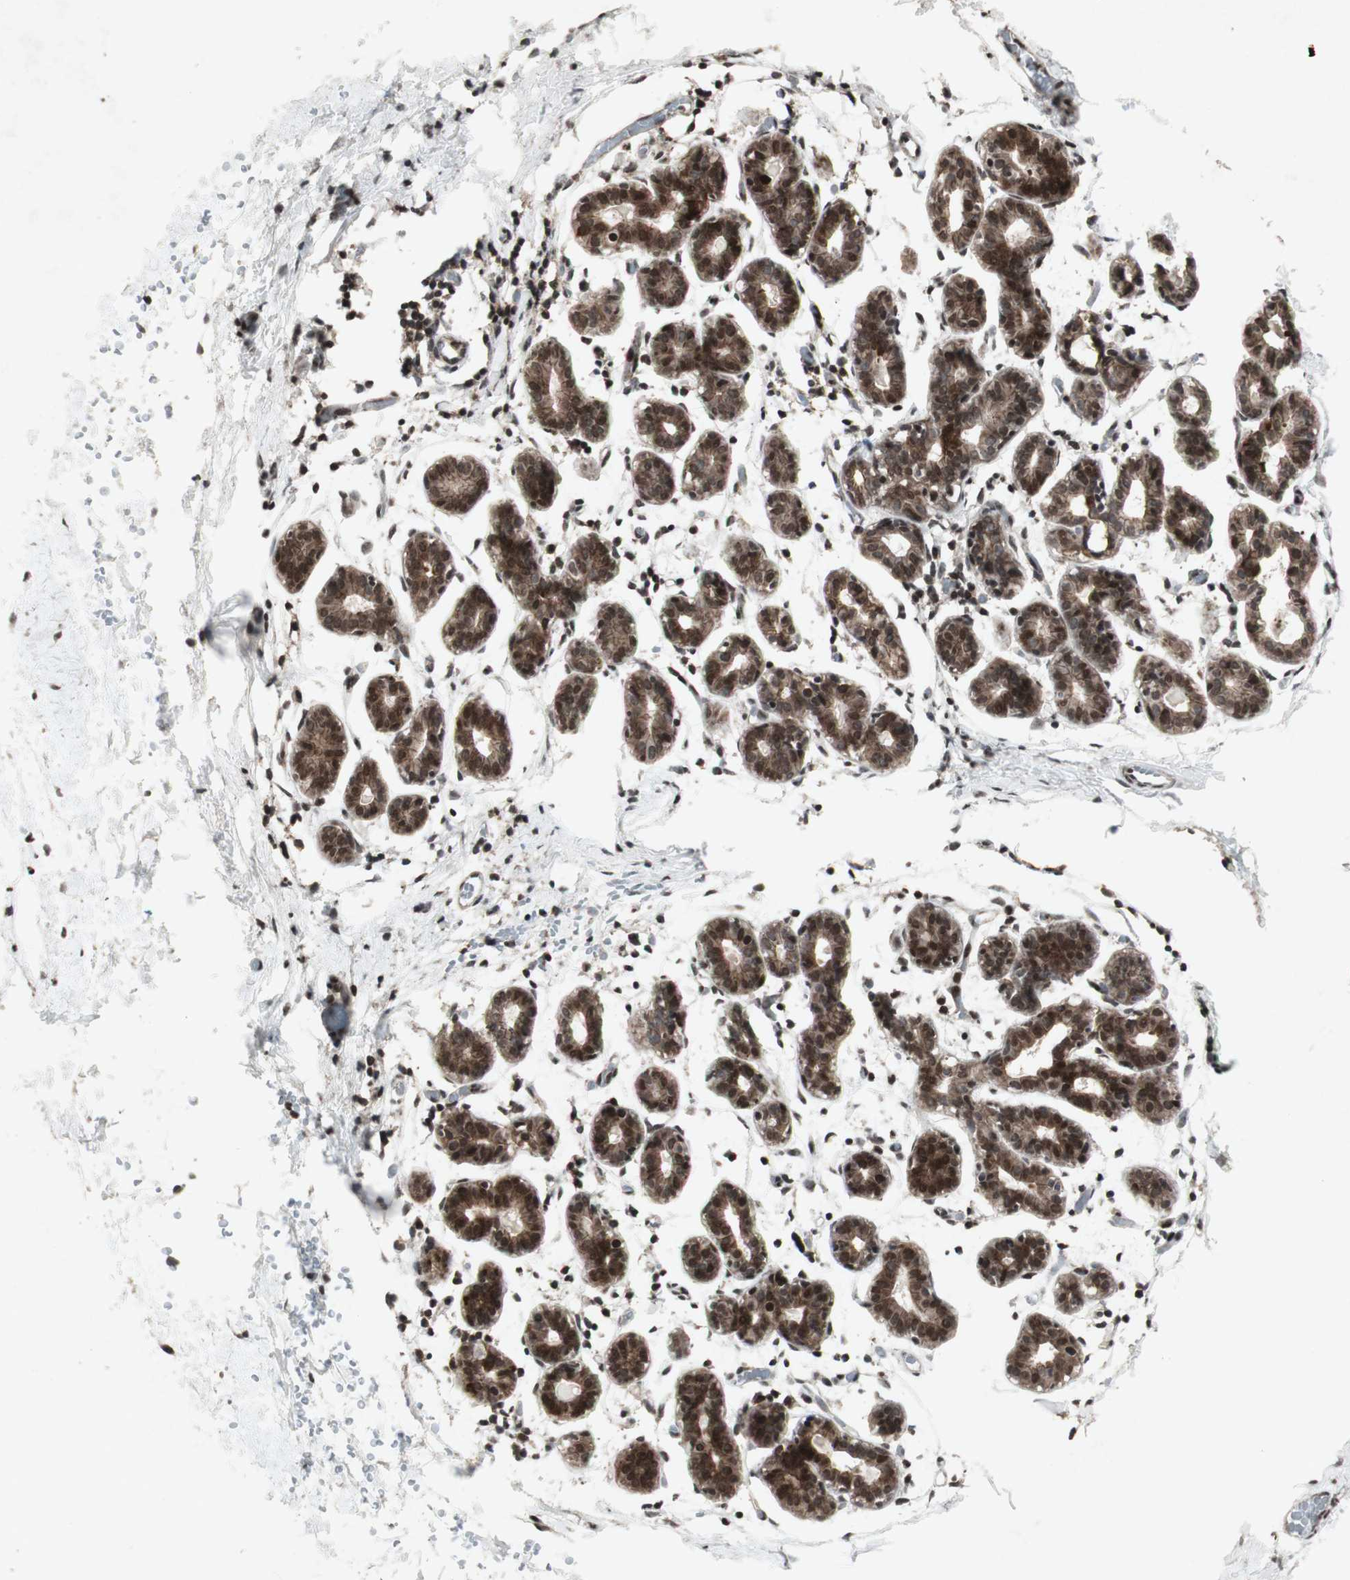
{"staining": {"intensity": "weak", "quantity": ">75%", "location": "nuclear"}, "tissue": "breast", "cell_type": "Adipocytes", "image_type": "normal", "snomed": [{"axis": "morphology", "description": "Normal tissue, NOS"}, {"axis": "topography", "description": "Breast"}], "caption": "Immunohistochemistry image of unremarkable breast stained for a protein (brown), which demonstrates low levels of weak nuclear expression in about >75% of adipocytes.", "gene": "PLXNA1", "patient": {"sex": "female", "age": 27}}